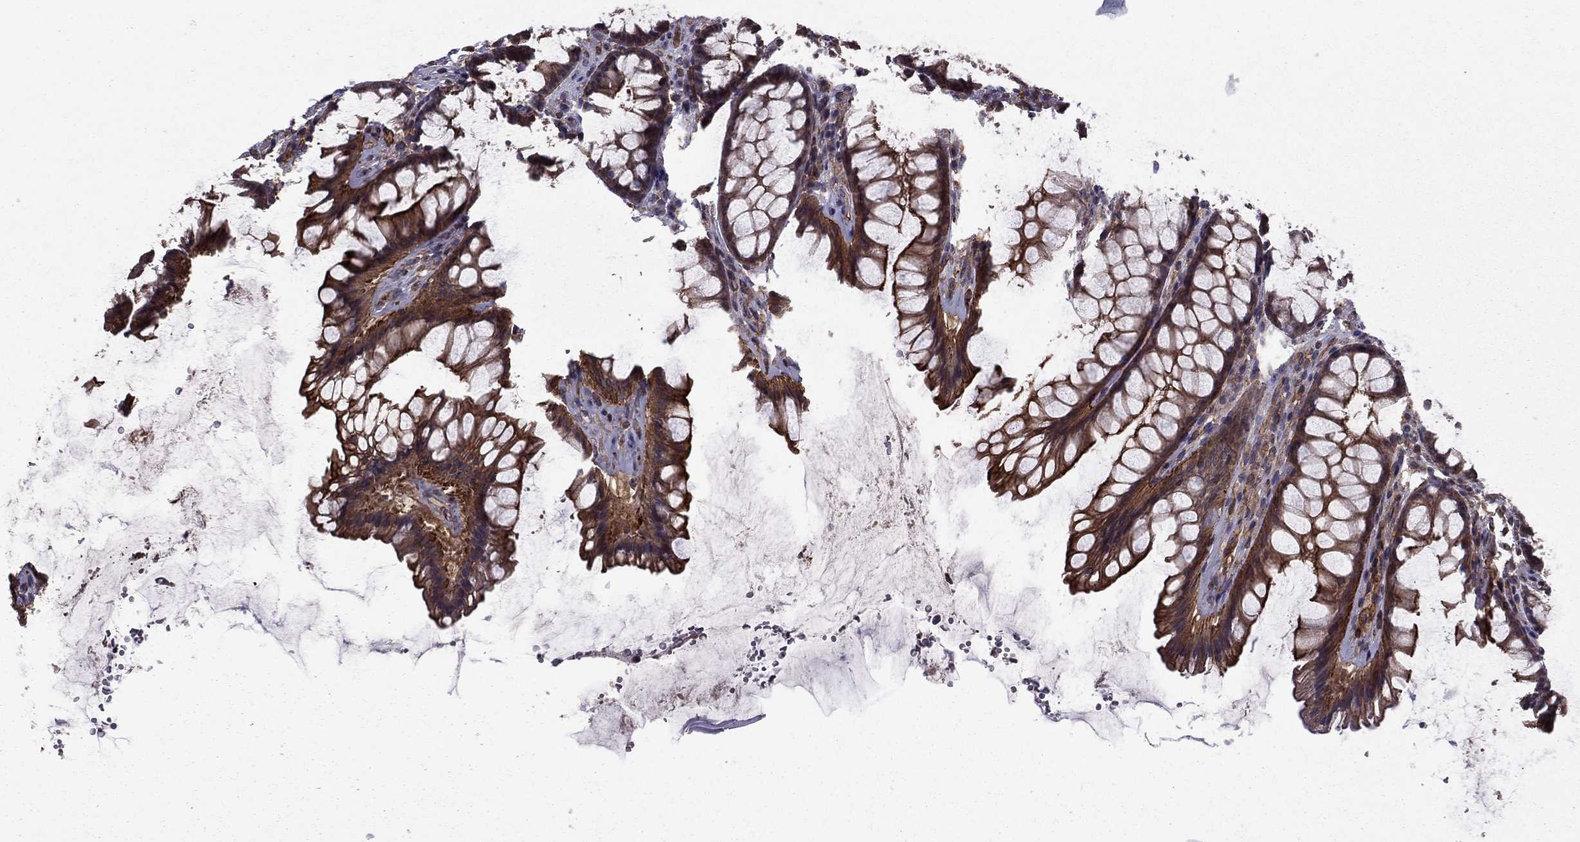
{"staining": {"intensity": "strong", "quantity": ">75%", "location": "cytoplasmic/membranous"}, "tissue": "rectum", "cell_type": "Glandular cells", "image_type": "normal", "snomed": [{"axis": "morphology", "description": "Normal tissue, NOS"}, {"axis": "topography", "description": "Rectum"}], "caption": "Protein analysis of unremarkable rectum displays strong cytoplasmic/membranous expression in about >75% of glandular cells.", "gene": "SHMT1", "patient": {"sex": "male", "age": 72}}